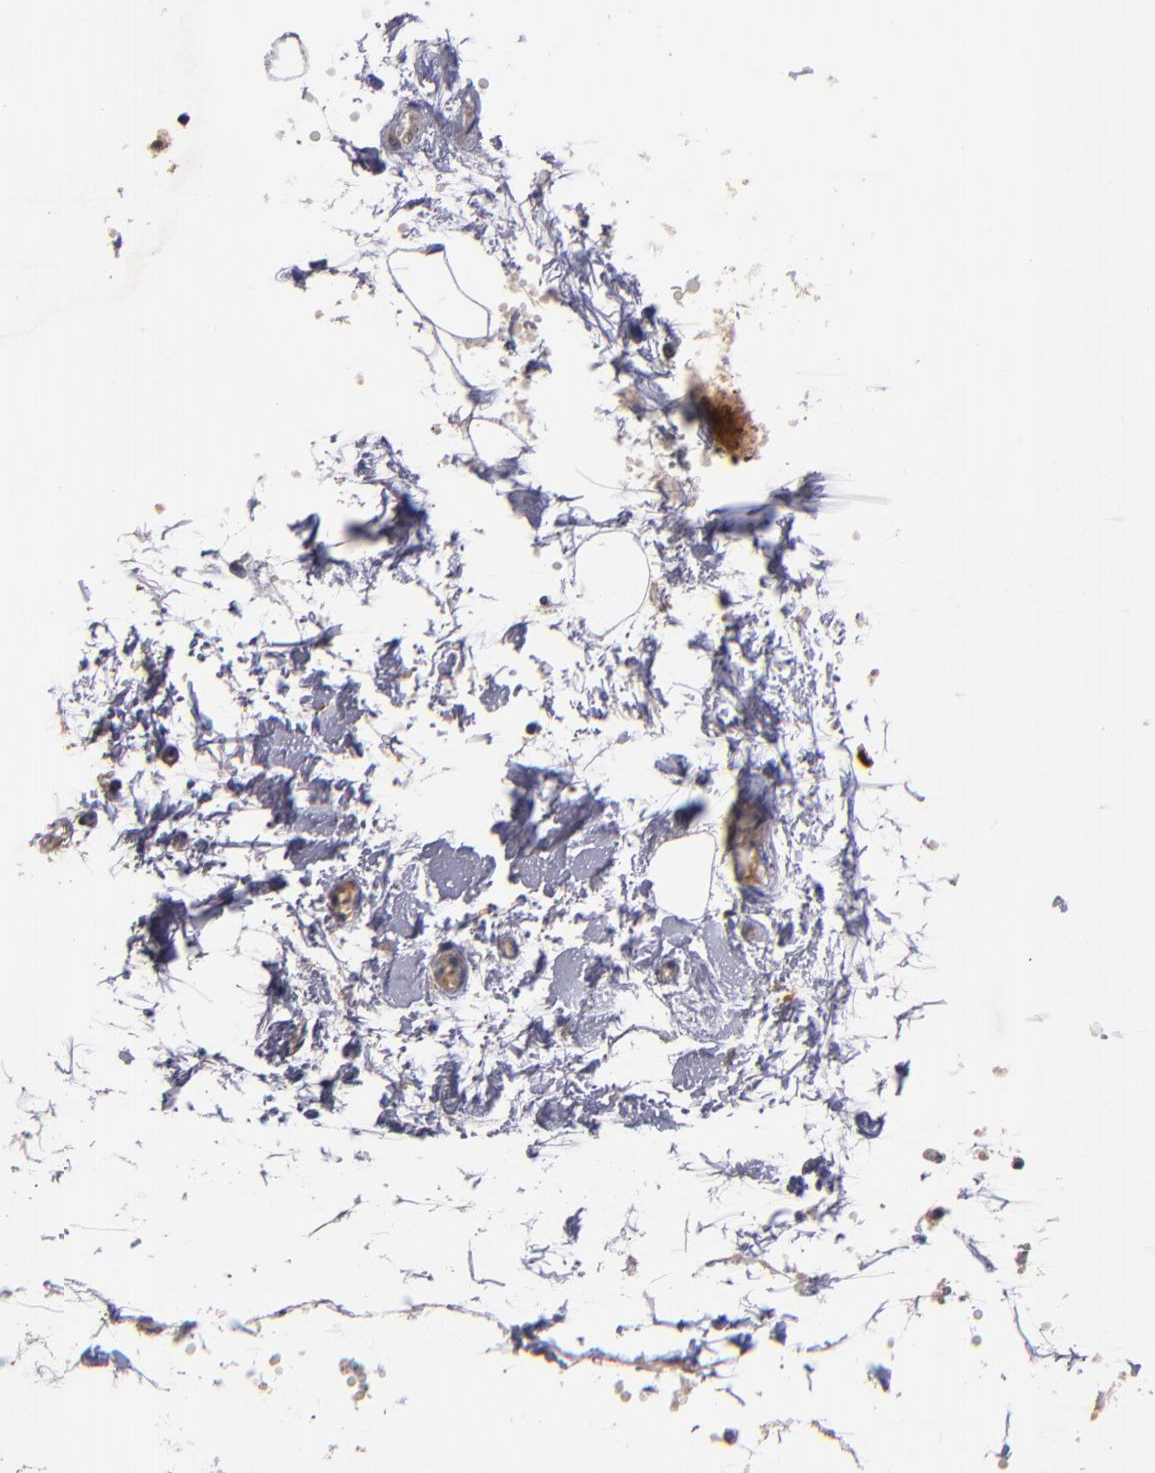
{"staining": {"intensity": "moderate", "quantity": ">75%", "location": "cytoplasmic/membranous"}, "tissue": "parathyroid gland", "cell_type": "Glandular cells", "image_type": "normal", "snomed": [{"axis": "morphology", "description": "Normal tissue, NOS"}, {"axis": "topography", "description": "Parathyroid gland"}], "caption": "Protein expression analysis of unremarkable human parathyroid gland reveals moderate cytoplasmic/membranous staining in approximately >75% of glandular cells. (brown staining indicates protein expression, while blue staining denotes nuclei).", "gene": "MAGEE1", "patient": {"sex": "female", "age": 58}}